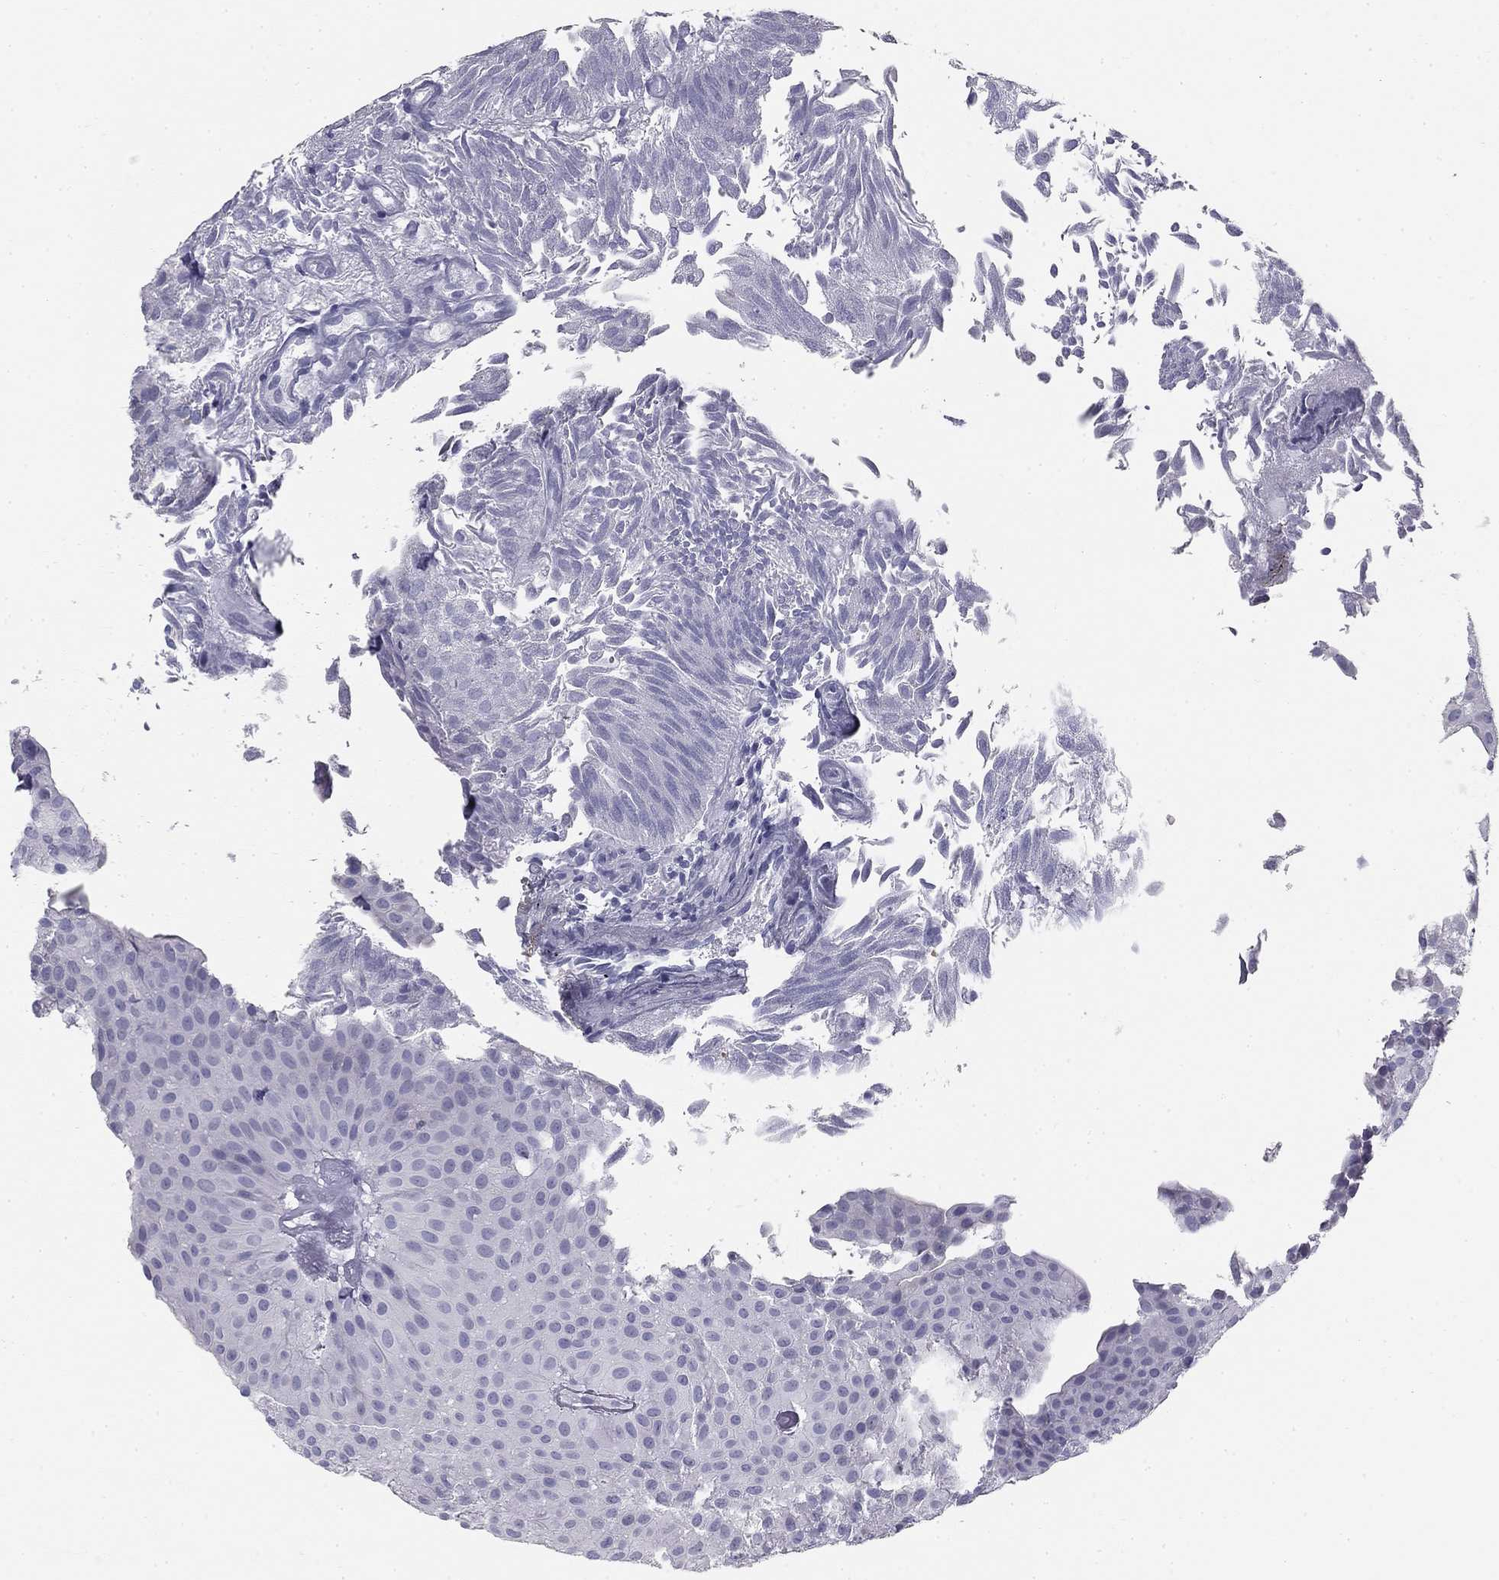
{"staining": {"intensity": "negative", "quantity": "none", "location": "none"}, "tissue": "urothelial cancer", "cell_type": "Tumor cells", "image_type": "cancer", "snomed": [{"axis": "morphology", "description": "Urothelial carcinoma, Low grade"}, {"axis": "topography", "description": "Urinary bladder"}], "caption": "Immunohistochemistry histopathology image of urothelial cancer stained for a protein (brown), which demonstrates no expression in tumor cells.", "gene": "SULT2B1", "patient": {"sex": "male", "age": 64}}